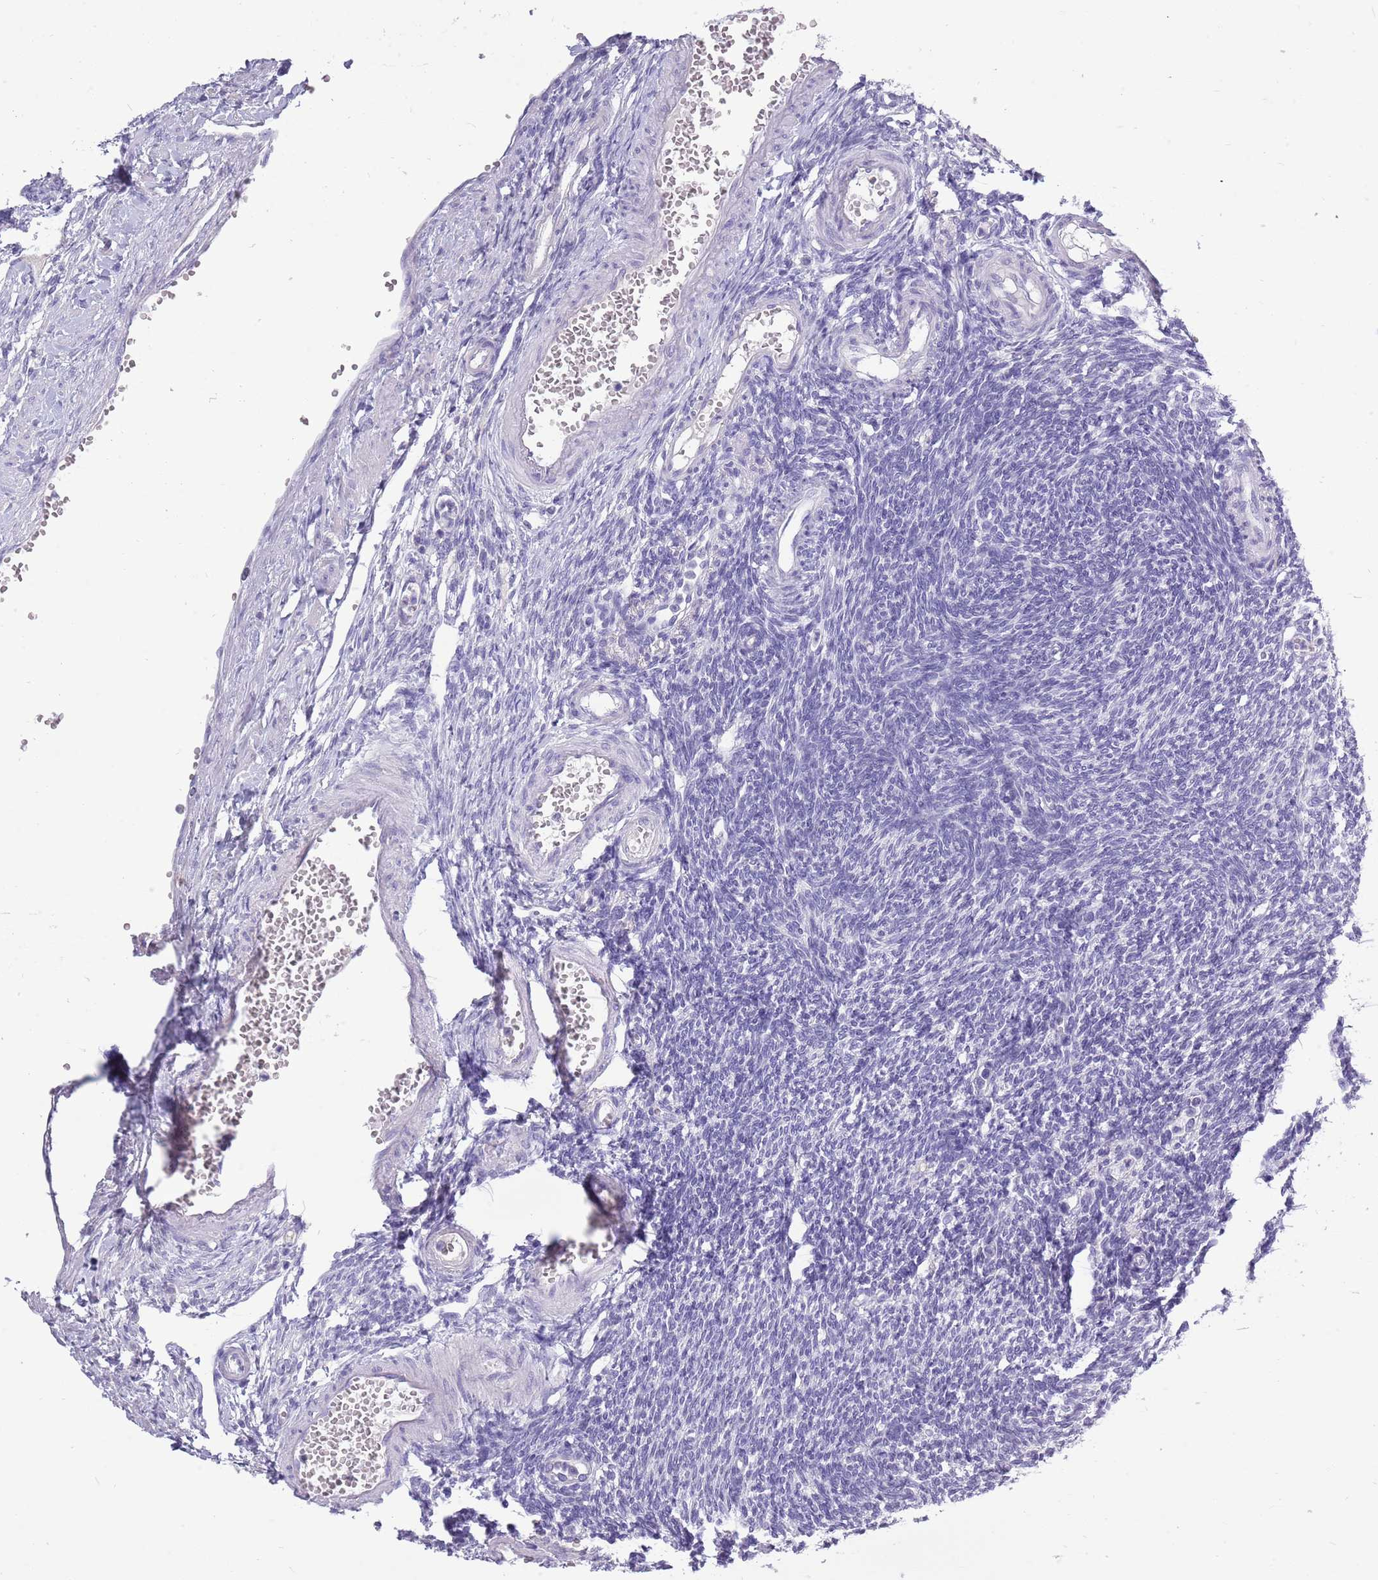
{"staining": {"intensity": "negative", "quantity": "none", "location": "none"}, "tissue": "ovary", "cell_type": "Ovarian stroma cells", "image_type": "normal", "snomed": [{"axis": "morphology", "description": "Normal tissue, NOS"}, {"axis": "morphology", "description": "Cyst, NOS"}, {"axis": "topography", "description": "Ovary"}], "caption": "Ovarian stroma cells are negative for brown protein staining in benign ovary. (Stains: DAB immunohistochemistry with hematoxylin counter stain, Microscopy: brightfield microscopy at high magnification).", "gene": "ZNF425", "patient": {"sex": "female", "age": 33}}